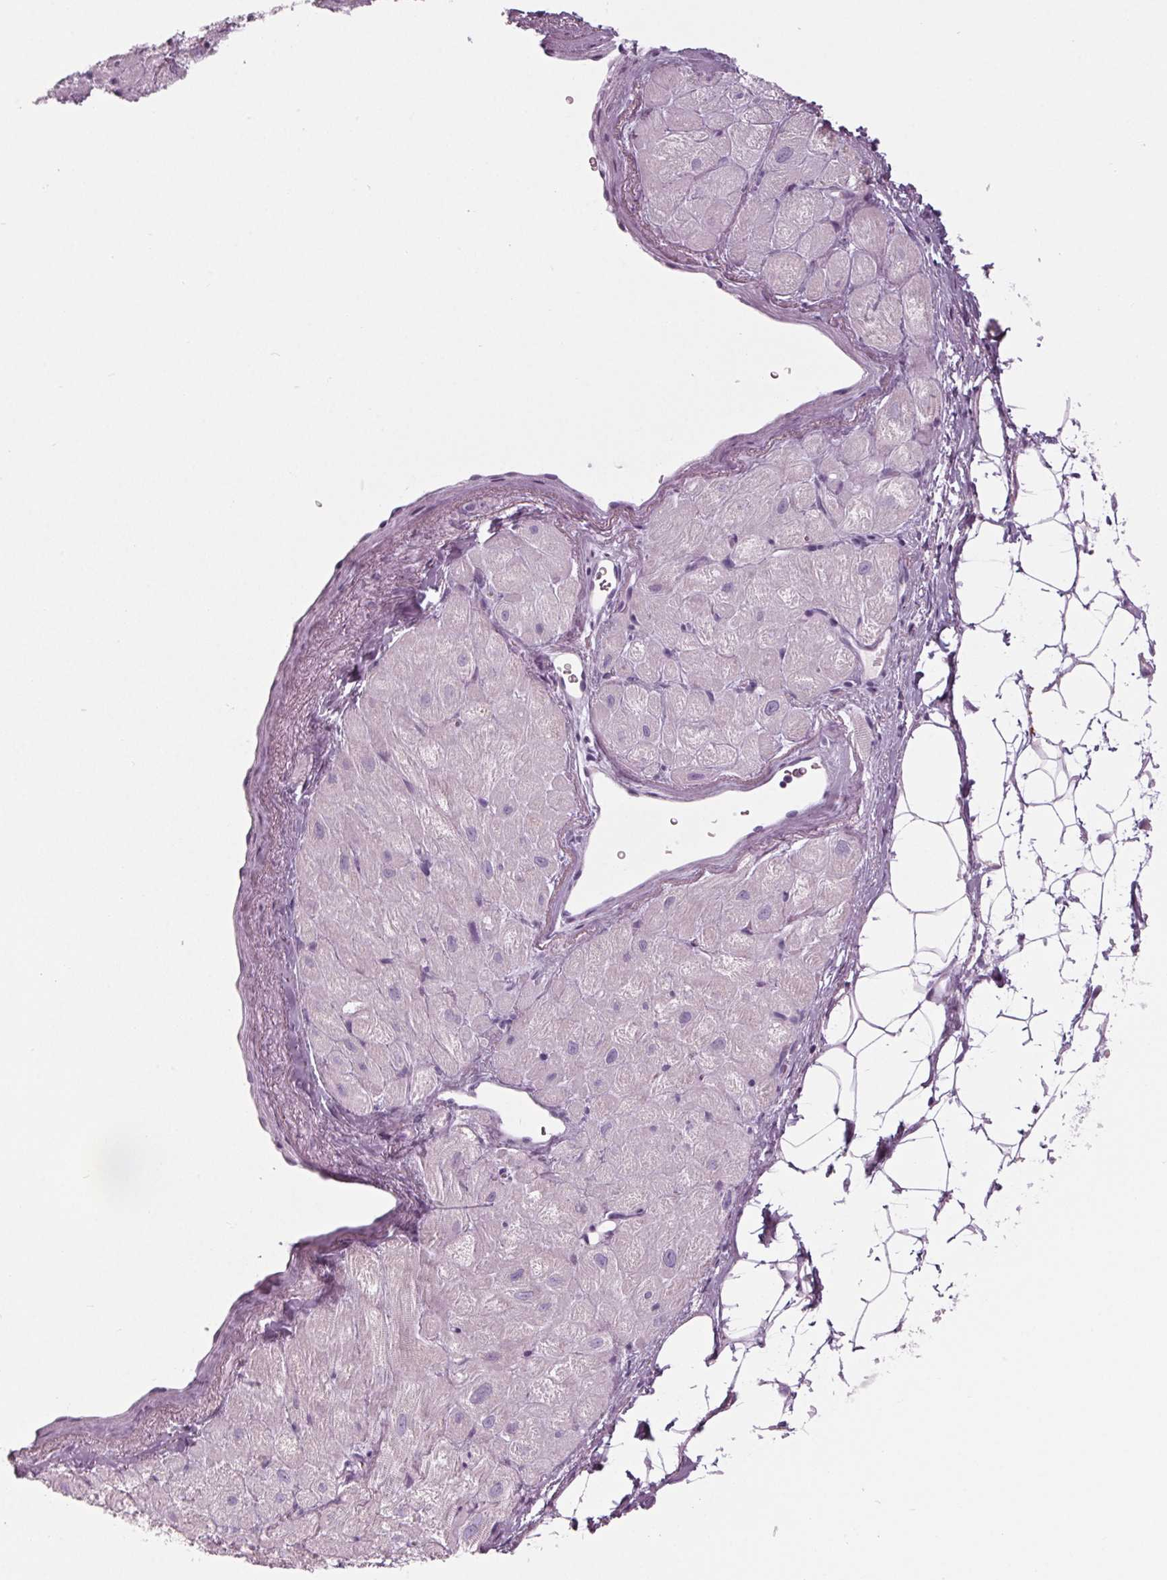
{"staining": {"intensity": "negative", "quantity": "none", "location": "none"}, "tissue": "heart muscle", "cell_type": "Cardiomyocytes", "image_type": "normal", "snomed": [{"axis": "morphology", "description": "Normal tissue, NOS"}, {"axis": "topography", "description": "Heart"}], "caption": "IHC of unremarkable heart muscle demonstrates no staining in cardiomyocytes.", "gene": "CYP3A43", "patient": {"sex": "female", "age": 69}}